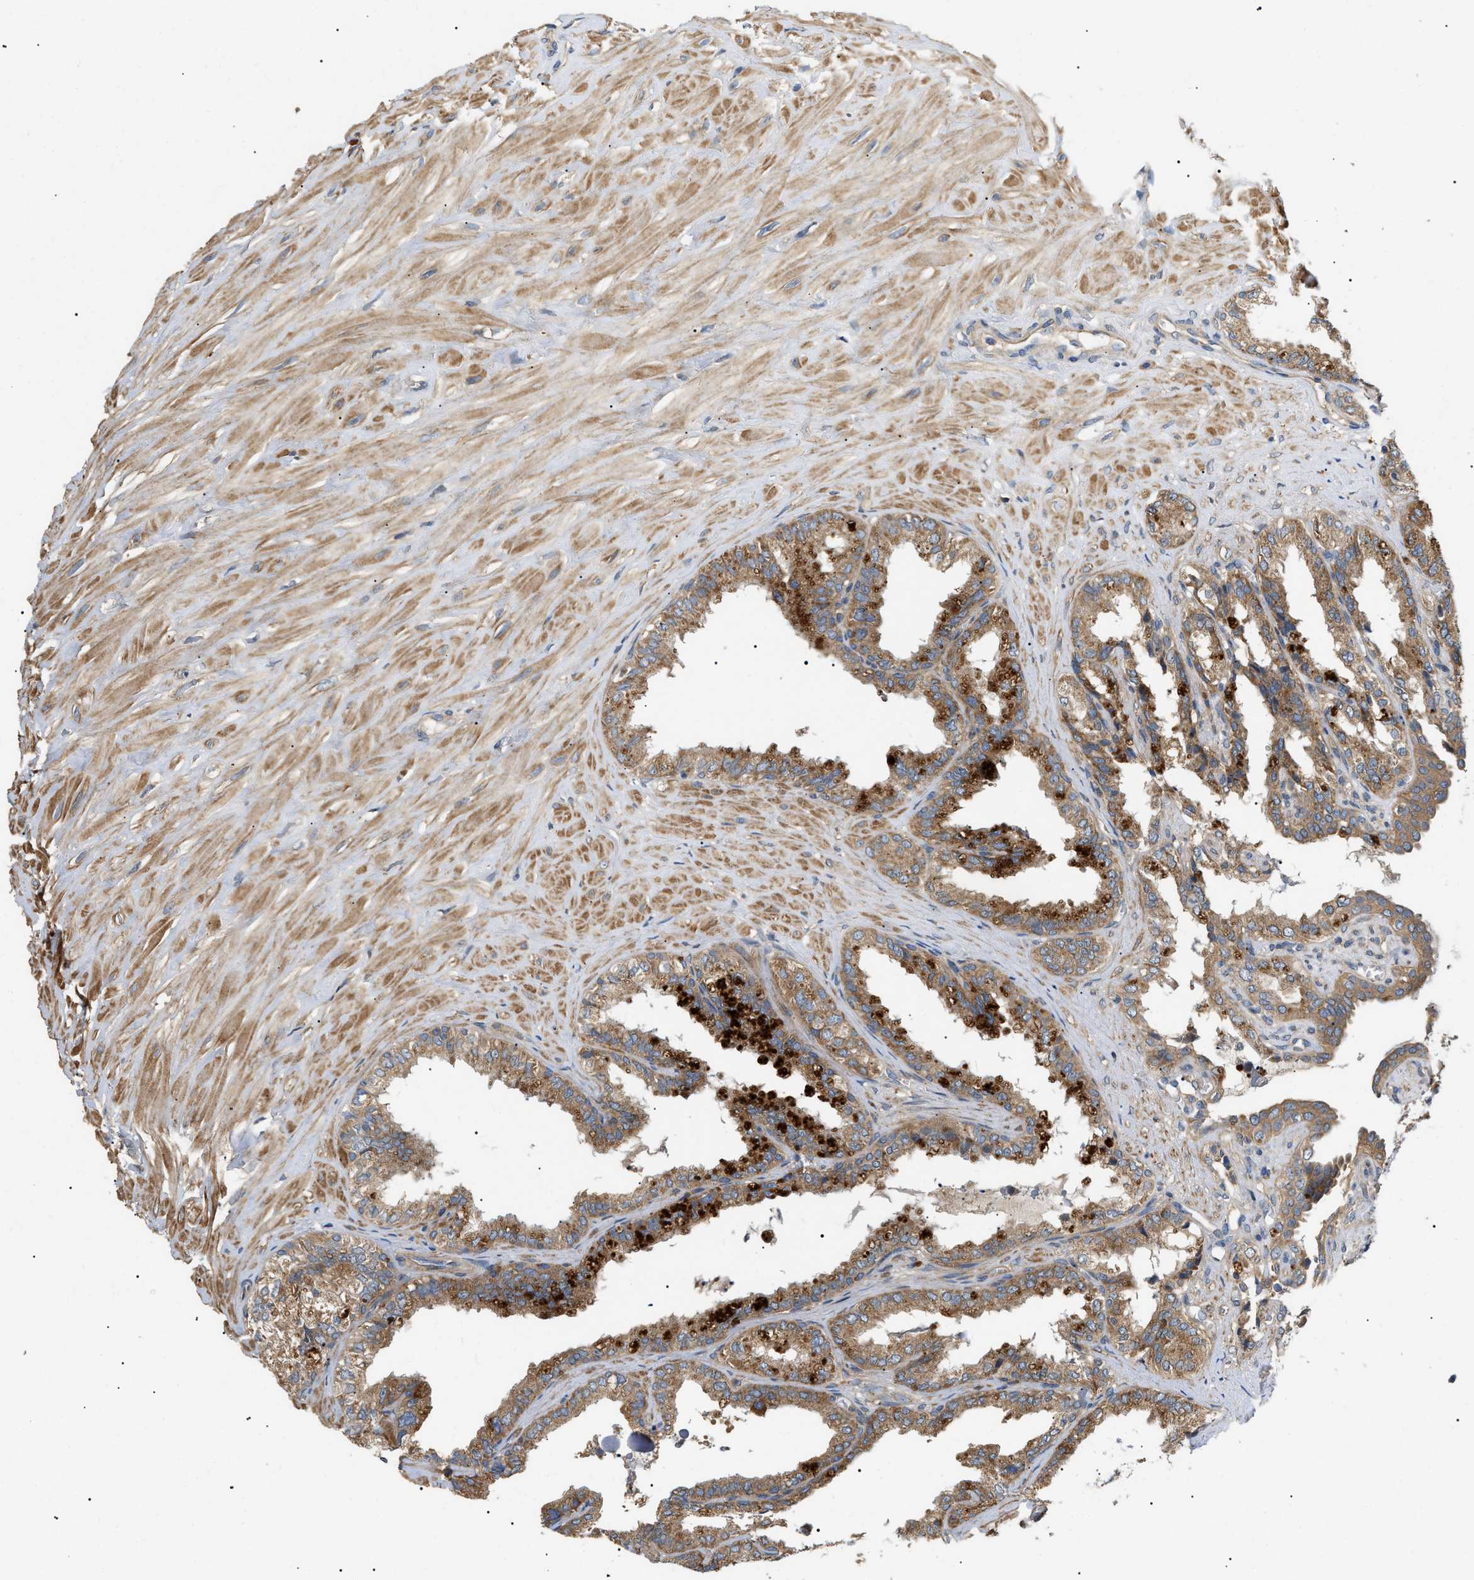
{"staining": {"intensity": "moderate", "quantity": ">75%", "location": "cytoplasmic/membranous"}, "tissue": "seminal vesicle", "cell_type": "Glandular cells", "image_type": "normal", "snomed": [{"axis": "morphology", "description": "Normal tissue, NOS"}, {"axis": "topography", "description": "Seminal veicle"}], "caption": "A brown stain highlights moderate cytoplasmic/membranous staining of a protein in glandular cells of normal seminal vesicle. Ihc stains the protein of interest in brown and the nuclei are stained blue.", "gene": "PPM1B", "patient": {"sex": "male", "age": 64}}